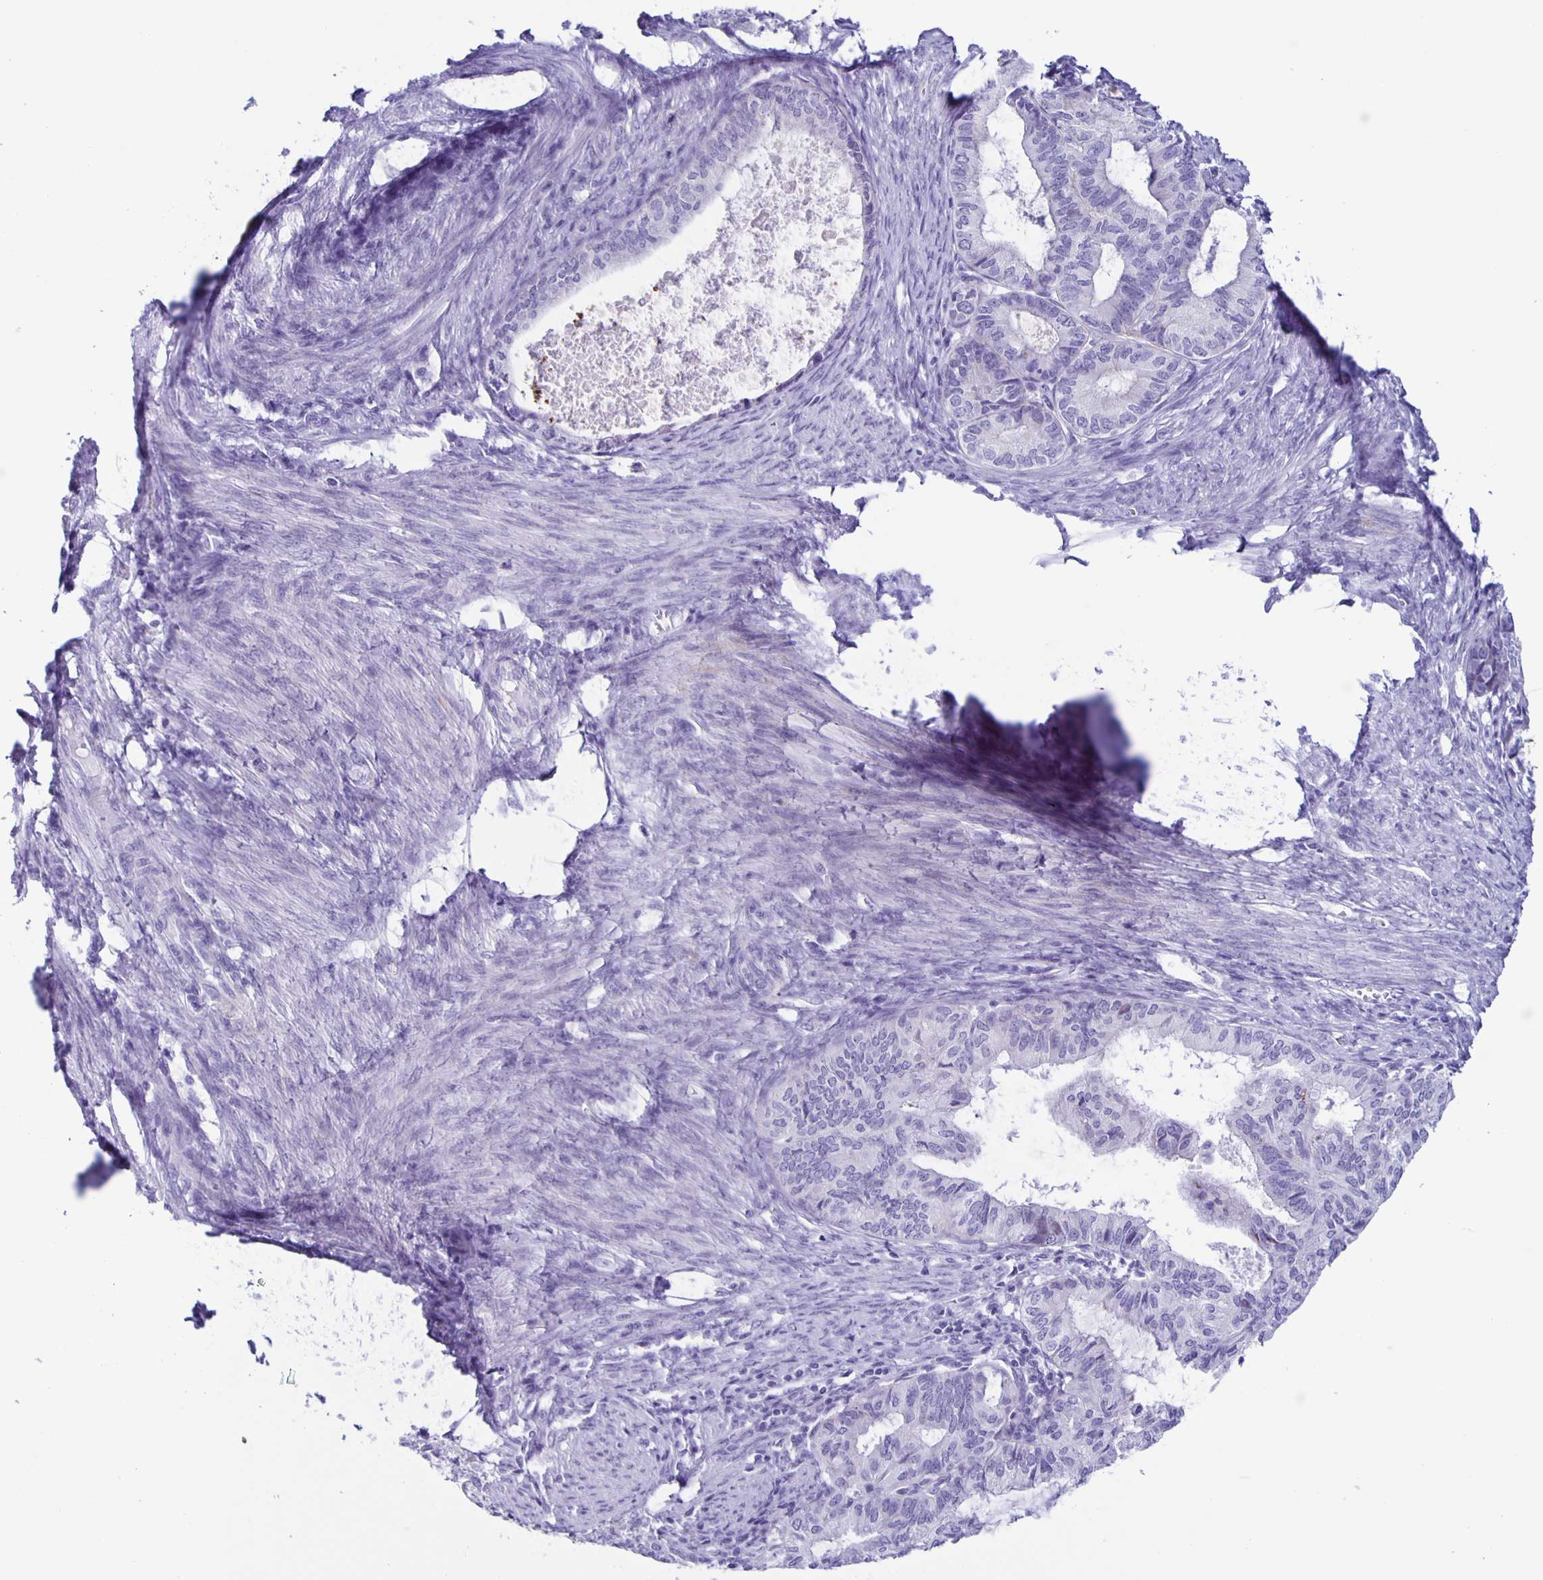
{"staining": {"intensity": "negative", "quantity": "none", "location": "none"}, "tissue": "endometrial cancer", "cell_type": "Tumor cells", "image_type": "cancer", "snomed": [{"axis": "morphology", "description": "Adenocarcinoma, NOS"}, {"axis": "topography", "description": "Endometrium"}], "caption": "This histopathology image is of adenocarcinoma (endometrial) stained with immunohistochemistry to label a protein in brown with the nuclei are counter-stained blue. There is no staining in tumor cells.", "gene": "AQP6", "patient": {"sex": "female", "age": 86}}